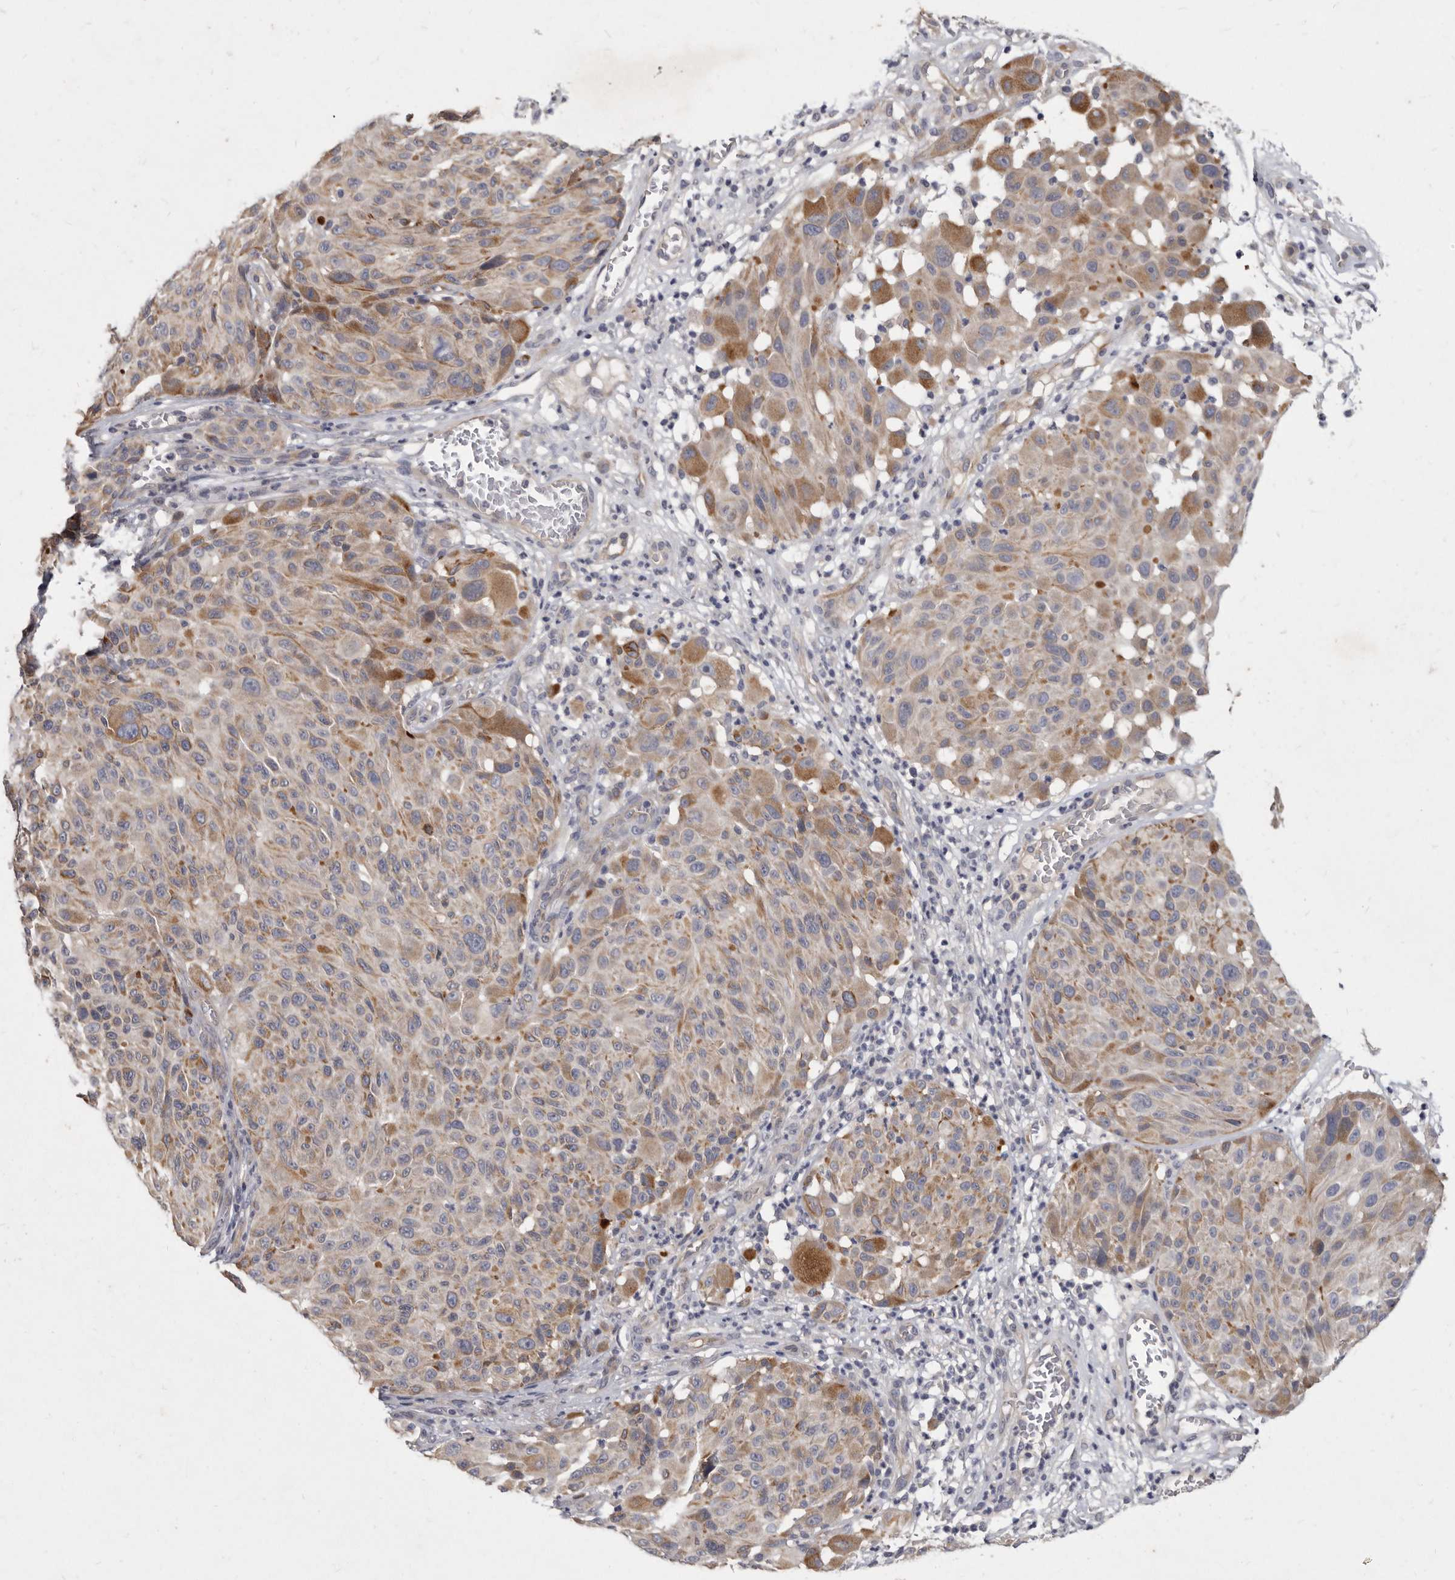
{"staining": {"intensity": "moderate", "quantity": "25%-75%", "location": "cytoplasmic/membranous"}, "tissue": "melanoma", "cell_type": "Tumor cells", "image_type": "cancer", "snomed": [{"axis": "morphology", "description": "Malignant melanoma, NOS"}, {"axis": "topography", "description": "Skin"}], "caption": "Protein staining of melanoma tissue demonstrates moderate cytoplasmic/membranous staining in about 25%-75% of tumor cells. (Brightfield microscopy of DAB IHC at high magnification).", "gene": "SLC22A1", "patient": {"sex": "male", "age": 83}}